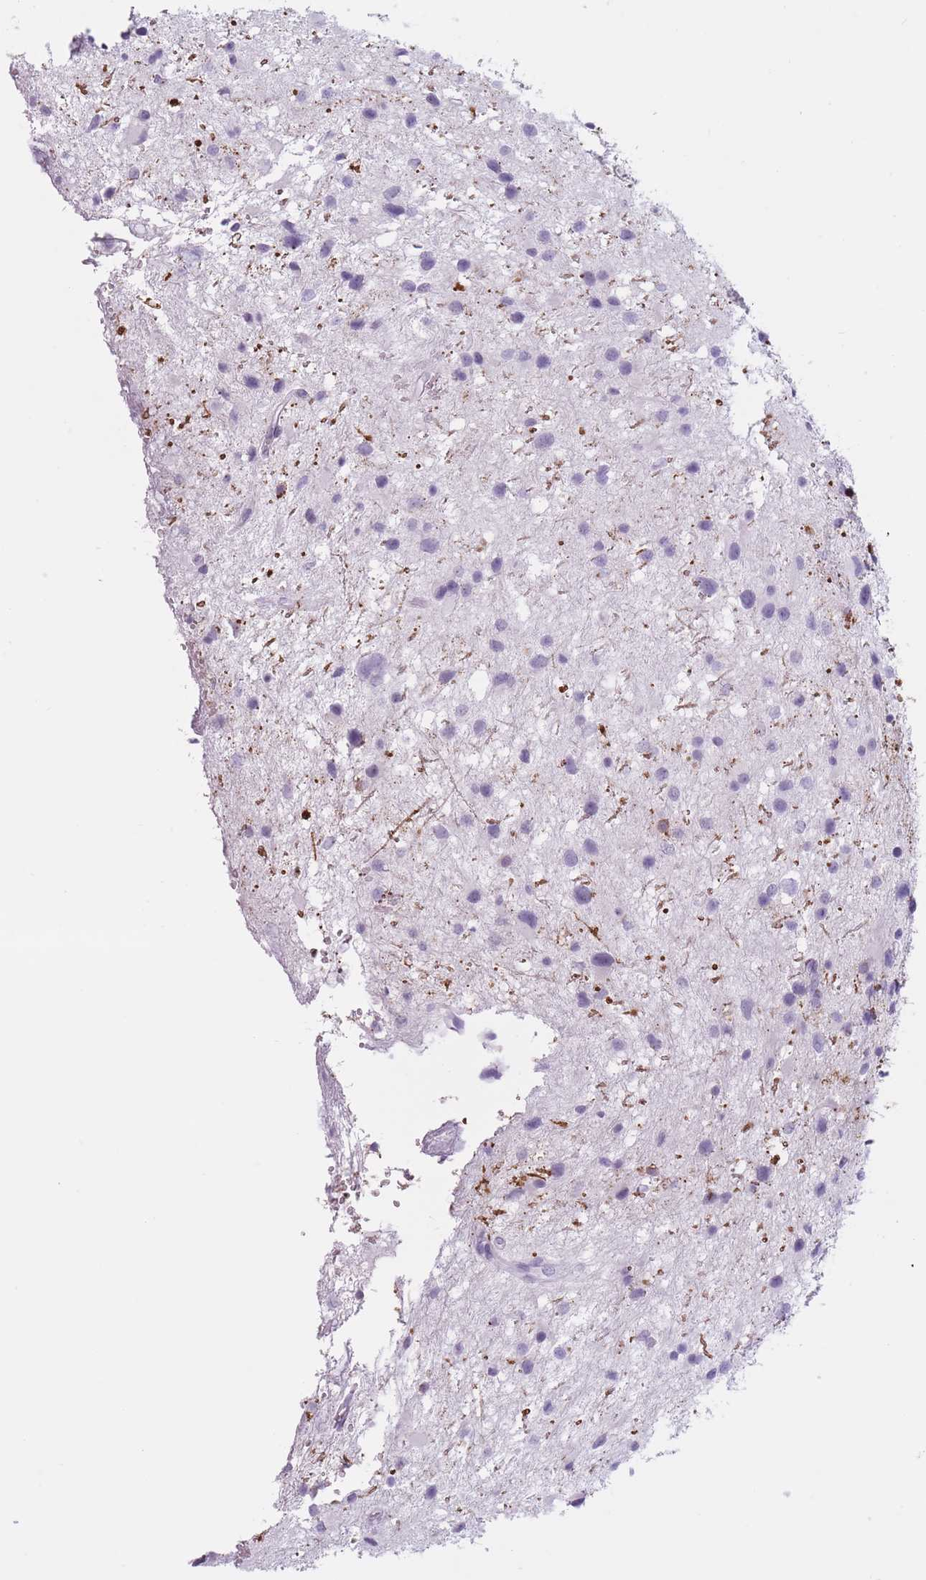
{"staining": {"intensity": "negative", "quantity": "none", "location": "none"}, "tissue": "glioma", "cell_type": "Tumor cells", "image_type": "cancer", "snomed": [{"axis": "morphology", "description": "Glioma, malignant, Low grade"}, {"axis": "topography", "description": "Brain"}], "caption": "There is no significant positivity in tumor cells of malignant glioma (low-grade). Brightfield microscopy of immunohistochemistry stained with DAB (brown) and hematoxylin (blue), captured at high magnification.", "gene": "PNMA3", "patient": {"sex": "female", "age": 32}}